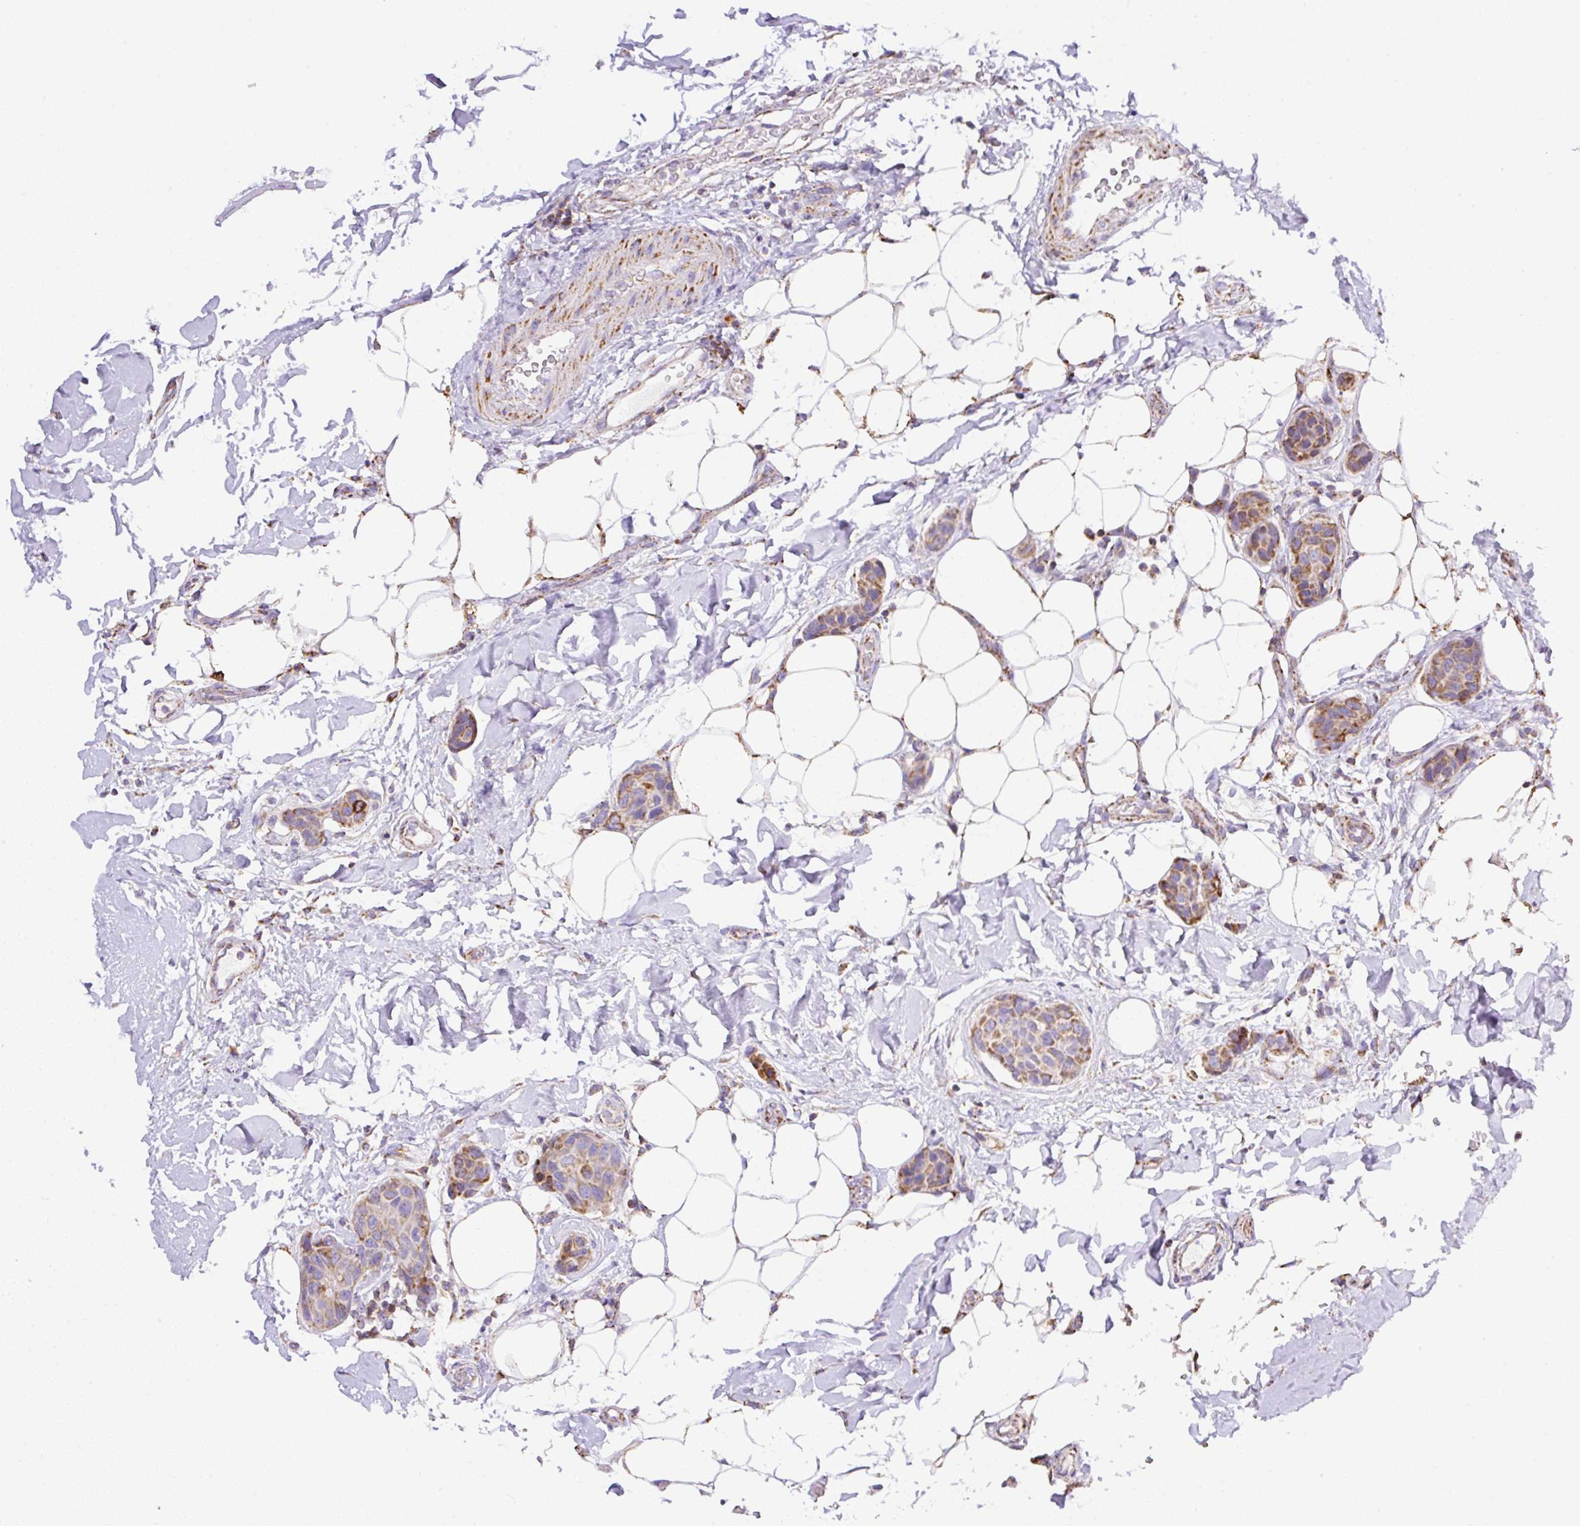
{"staining": {"intensity": "moderate", "quantity": ">75%", "location": "cytoplasmic/membranous"}, "tissue": "breast cancer", "cell_type": "Tumor cells", "image_type": "cancer", "snomed": [{"axis": "morphology", "description": "Duct carcinoma"}, {"axis": "topography", "description": "Breast"}, {"axis": "topography", "description": "Lymph node"}], "caption": "A brown stain shows moderate cytoplasmic/membranous staining of a protein in human invasive ductal carcinoma (breast) tumor cells.", "gene": "NF1", "patient": {"sex": "female", "age": 80}}